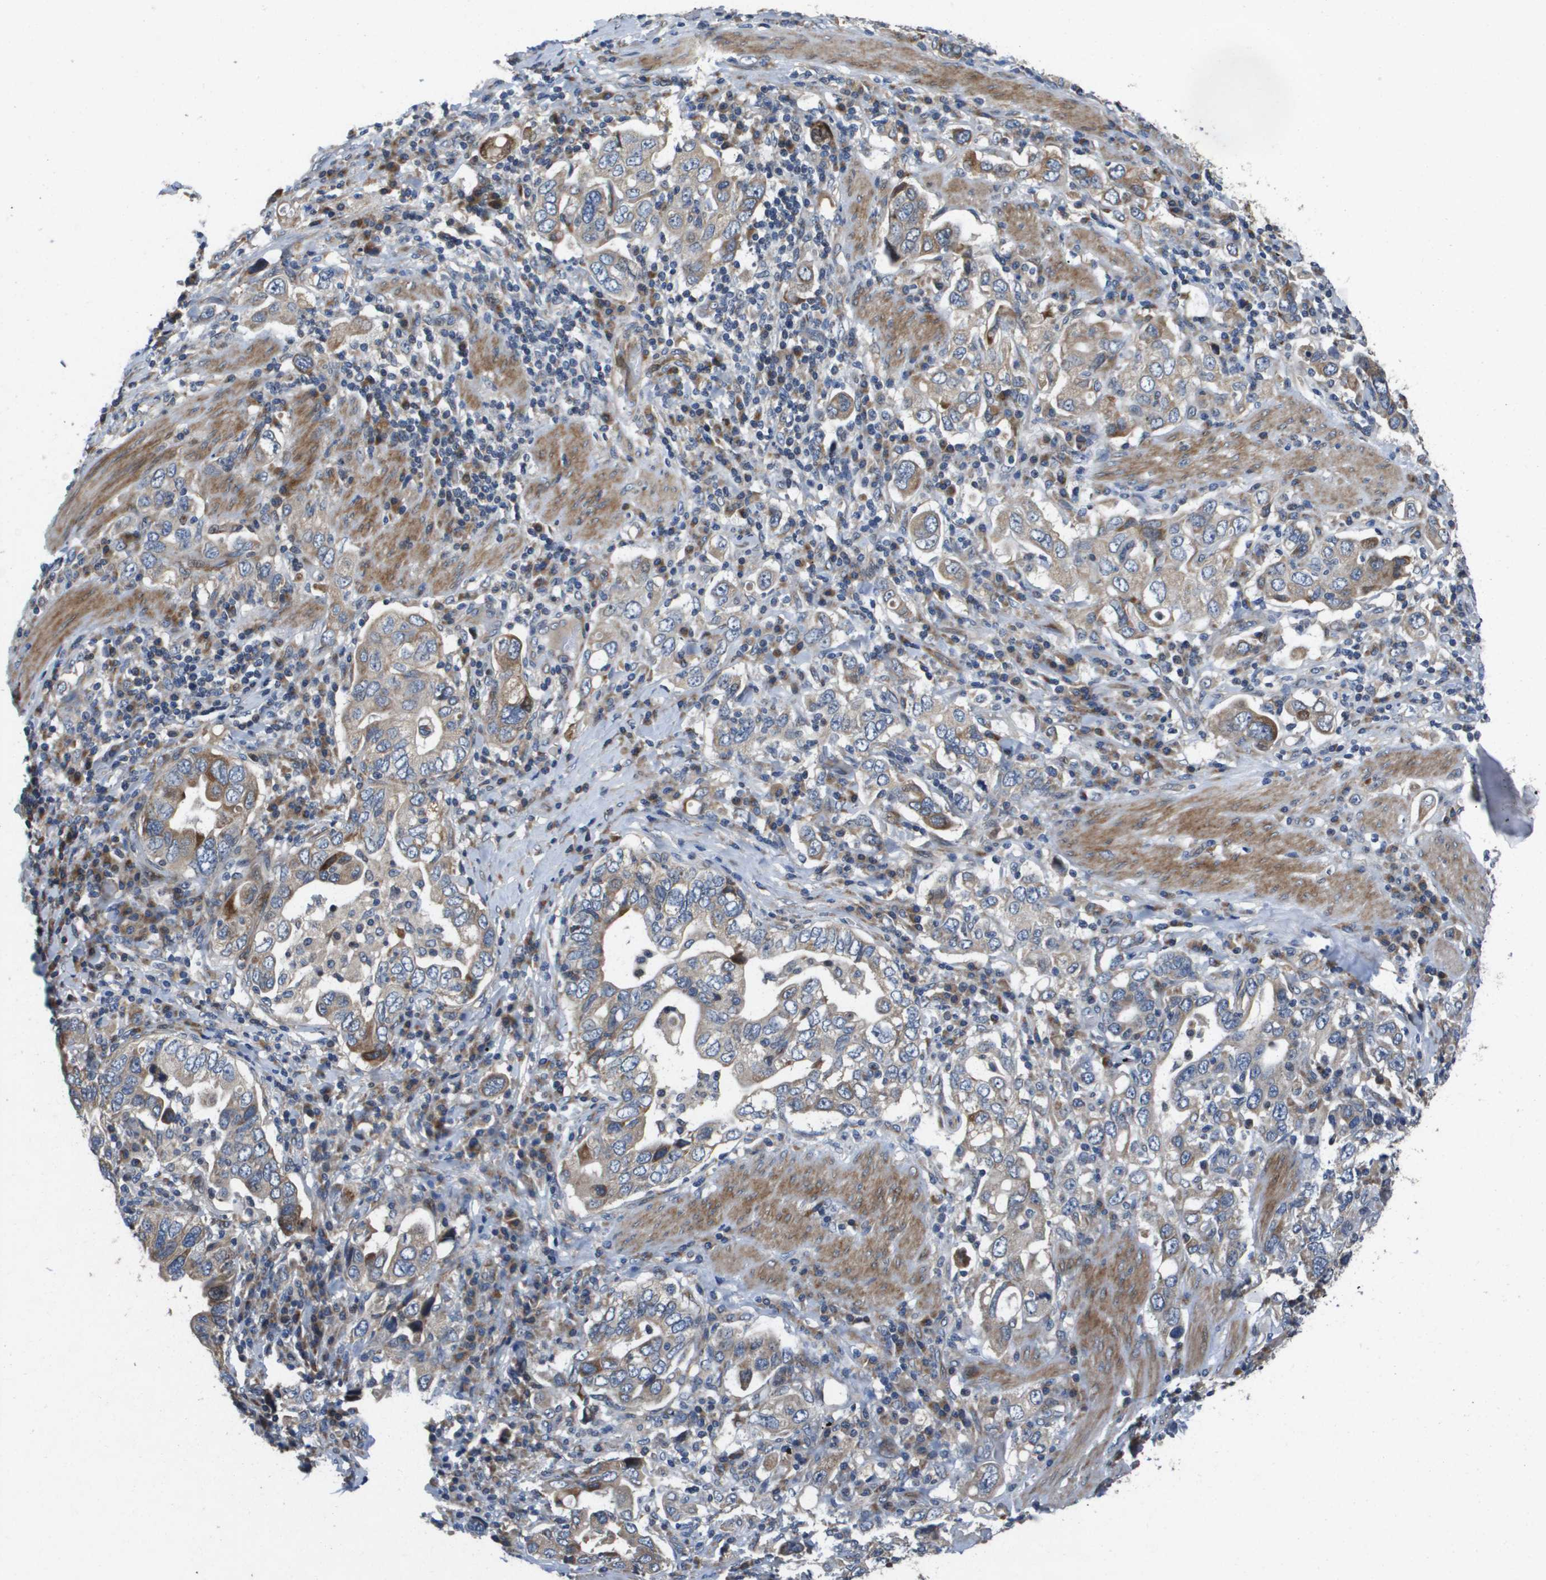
{"staining": {"intensity": "moderate", "quantity": "25%-75%", "location": "cytoplasmic/membranous"}, "tissue": "stomach cancer", "cell_type": "Tumor cells", "image_type": "cancer", "snomed": [{"axis": "morphology", "description": "Adenocarcinoma, NOS"}, {"axis": "topography", "description": "Stomach, upper"}], "caption": "Stomach adenocarcinoma stained for a protein demonstrates moderate cytoplasmic/membranous positivity in tumor cells. (DAB (3,3'-diaminobenzidine) = brown stain, brightfield microscopy at high magnification).", "gene": "ENTPD2", "patient": {"sex": "male", "age": 62}}